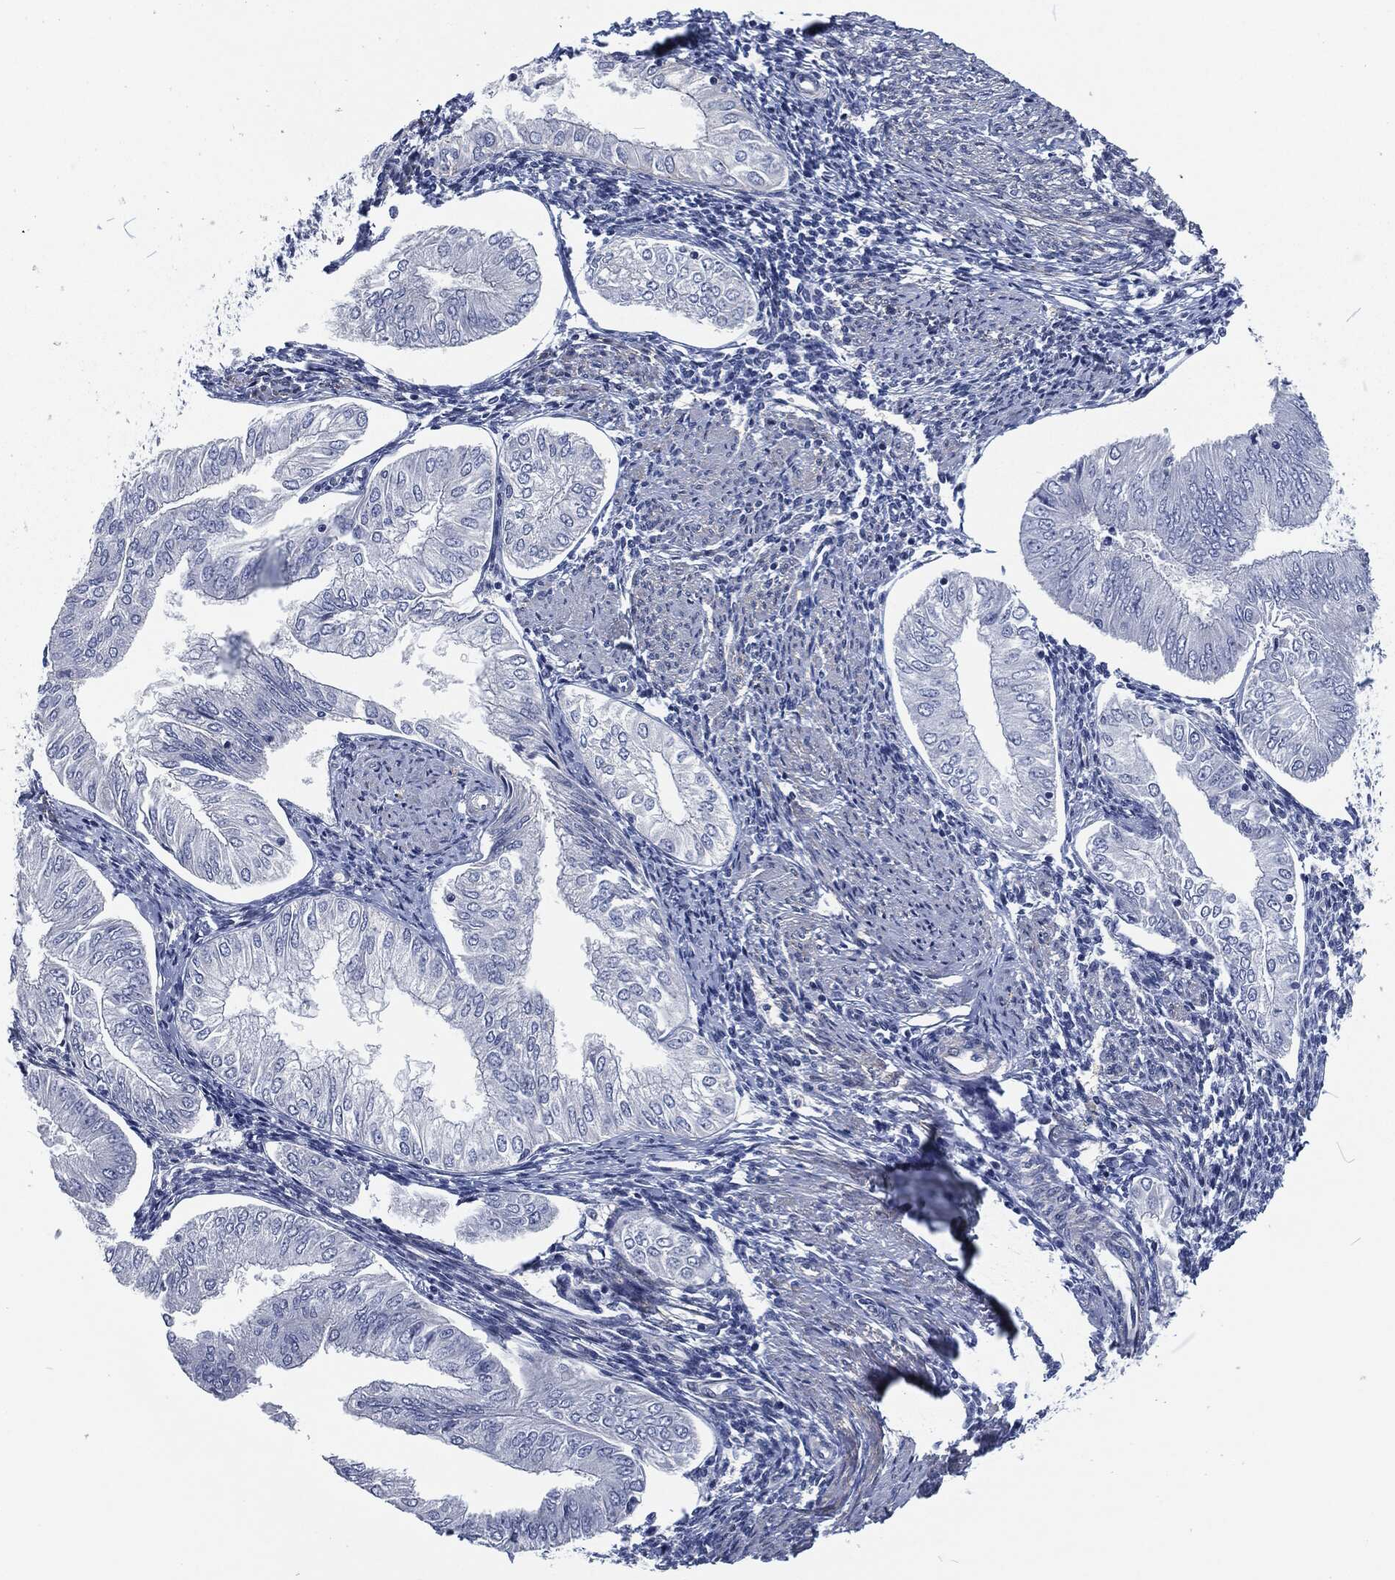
{"staining": {"intensity": "negative", "quantity": "none", "location": "none"}, "tissue": "endometrial cancer", "cell_type": "Tumor cells", "image_type": "cancer", "snomed": [{"axis": "morphology", "description": "Adenocarcinoma, NOS"}, {"axis": "topography", "description": "Endometrium"}], "caption": "An IHC image of endometrial adenocarcinoma is shown. There is no staining in tumor cells of endometrial adenocarcinoma.", "gene": "MPO", "patient": {"sex": "female", "age": 53}}